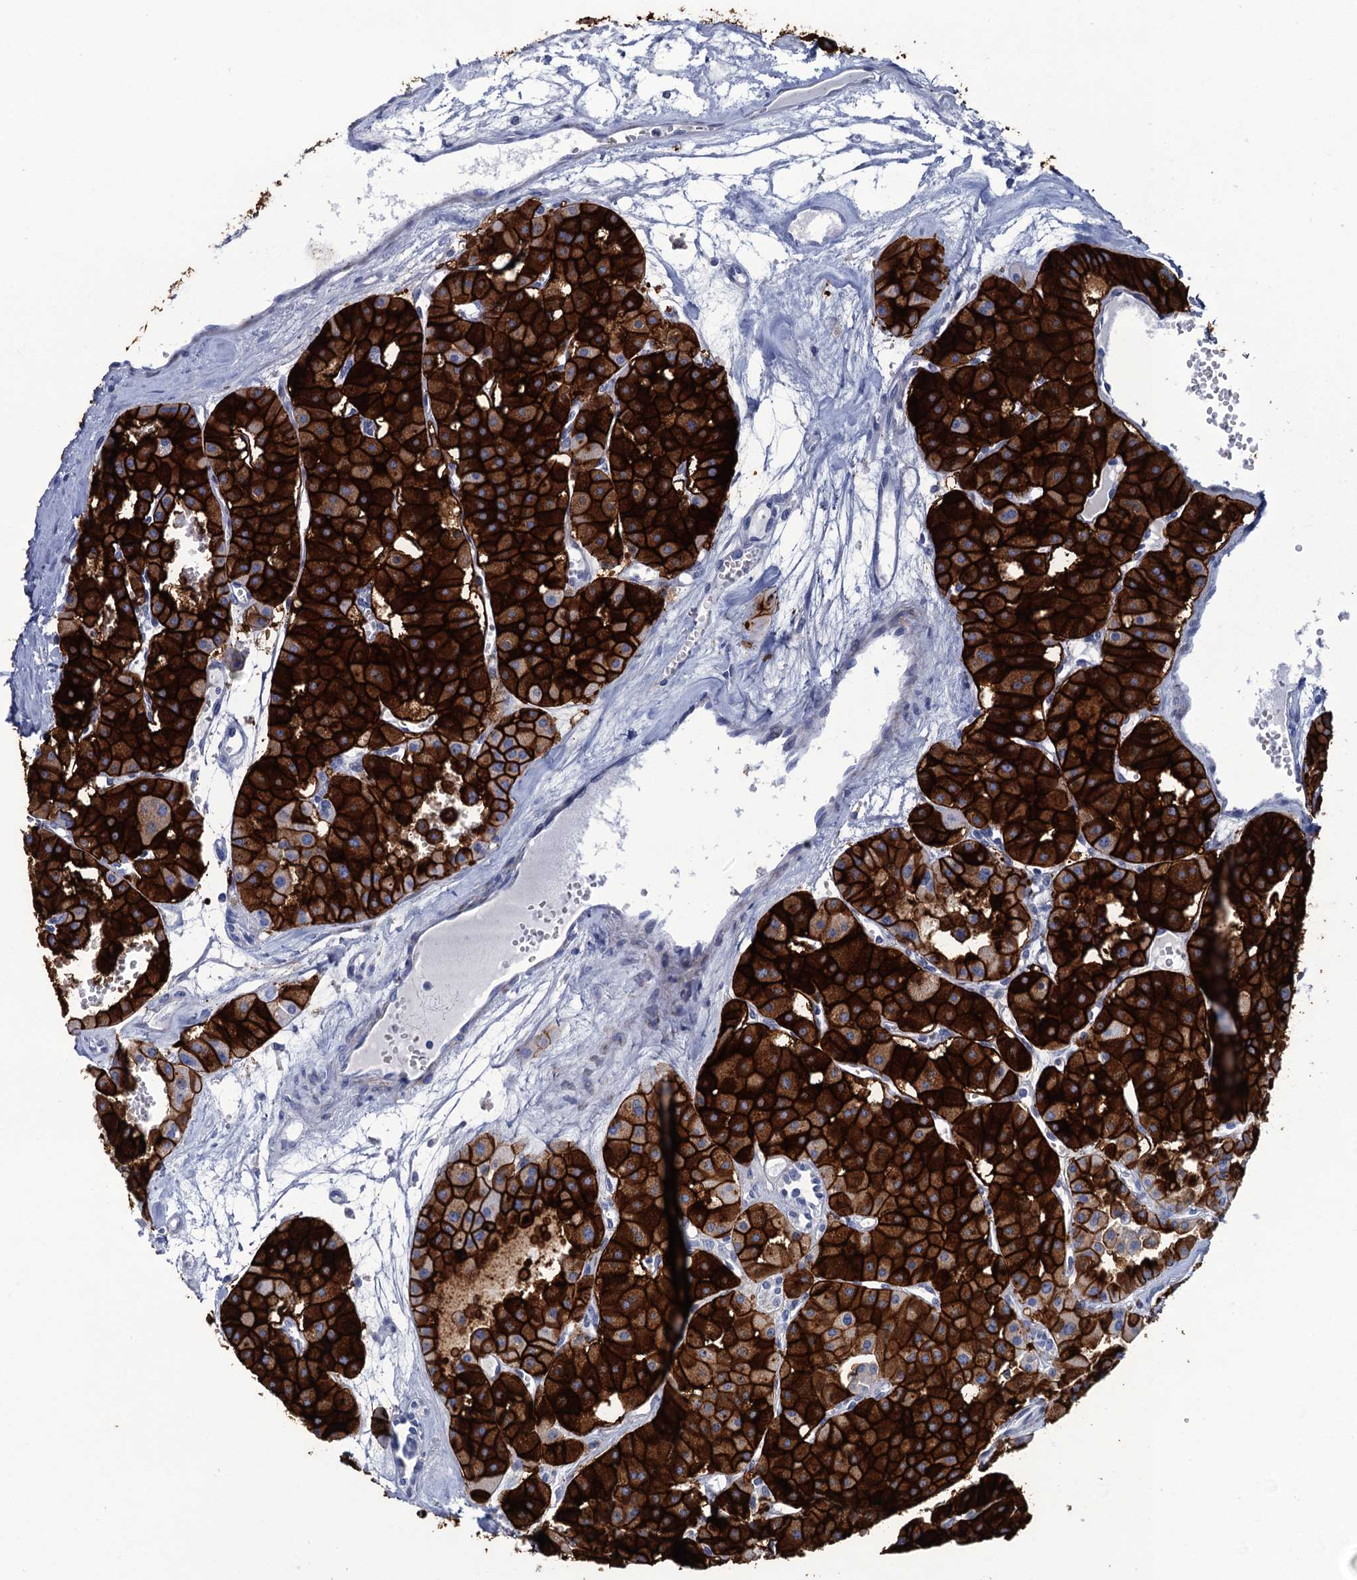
{"staining": {"intensity": "strong", "quantity": ">75%", "location": "cytoplasmic/membranous"}, "tissue": "renal cancer", "cell_type": "Tumor cells", "image_type": "cancer", "snomed": [{"axis": "morphology", "description": "Carcinoma, NOS"}, {"axis": "topography", "description": "Kidney"}], "caption": "The immunohistochemical stain labels strong cytoplasmic/membranous positivity in tumor cells of renal cancer (carcinoma) tissue. (brown staining indicates protein expression, while blue staining denotes nuclei).", "gene": "RHCG", "patient": {"sex": "female", "age": 75}}